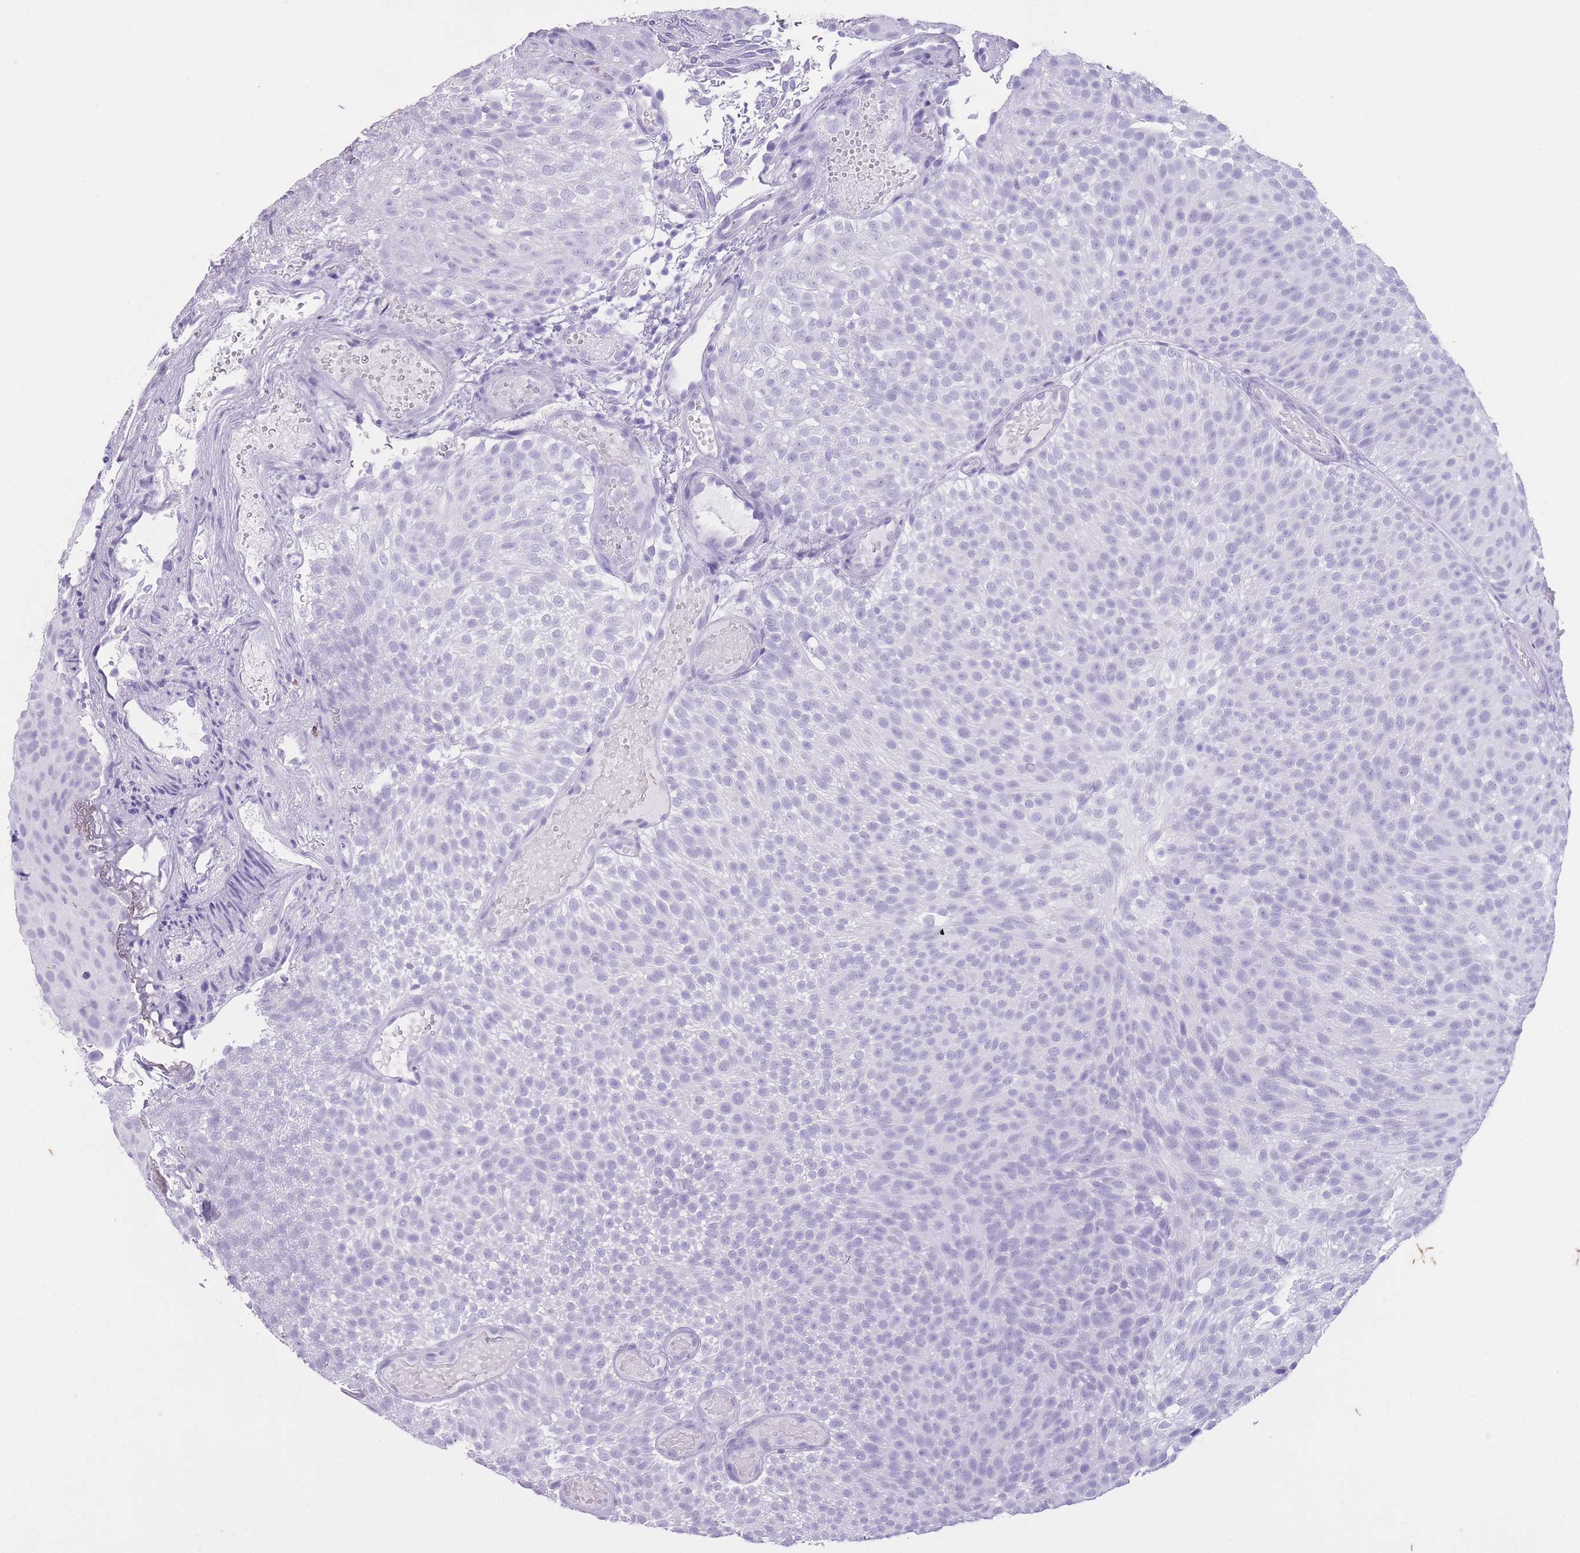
{"staining": {"intensity": "negative", "quantity": "none", "location": "none"}, "tissue": "urothelial cancer", "cell_type": "Tumor cells", "image_type": "cancer", "snomed": [{"axis": "morphology", "description": "Urothelial carcinoma, Low grade"}, {"axis": "topography", "description": "Urinary bladder"}], "caption": "High power microscopy photomicrograph of an immunohistochemistry photomicrograph of urothelial carcinoma (low-grade), revealing no significant staining in tumor cells.", "gene": "OR4F21", "patient": {"sex": "male", "age": 78}}